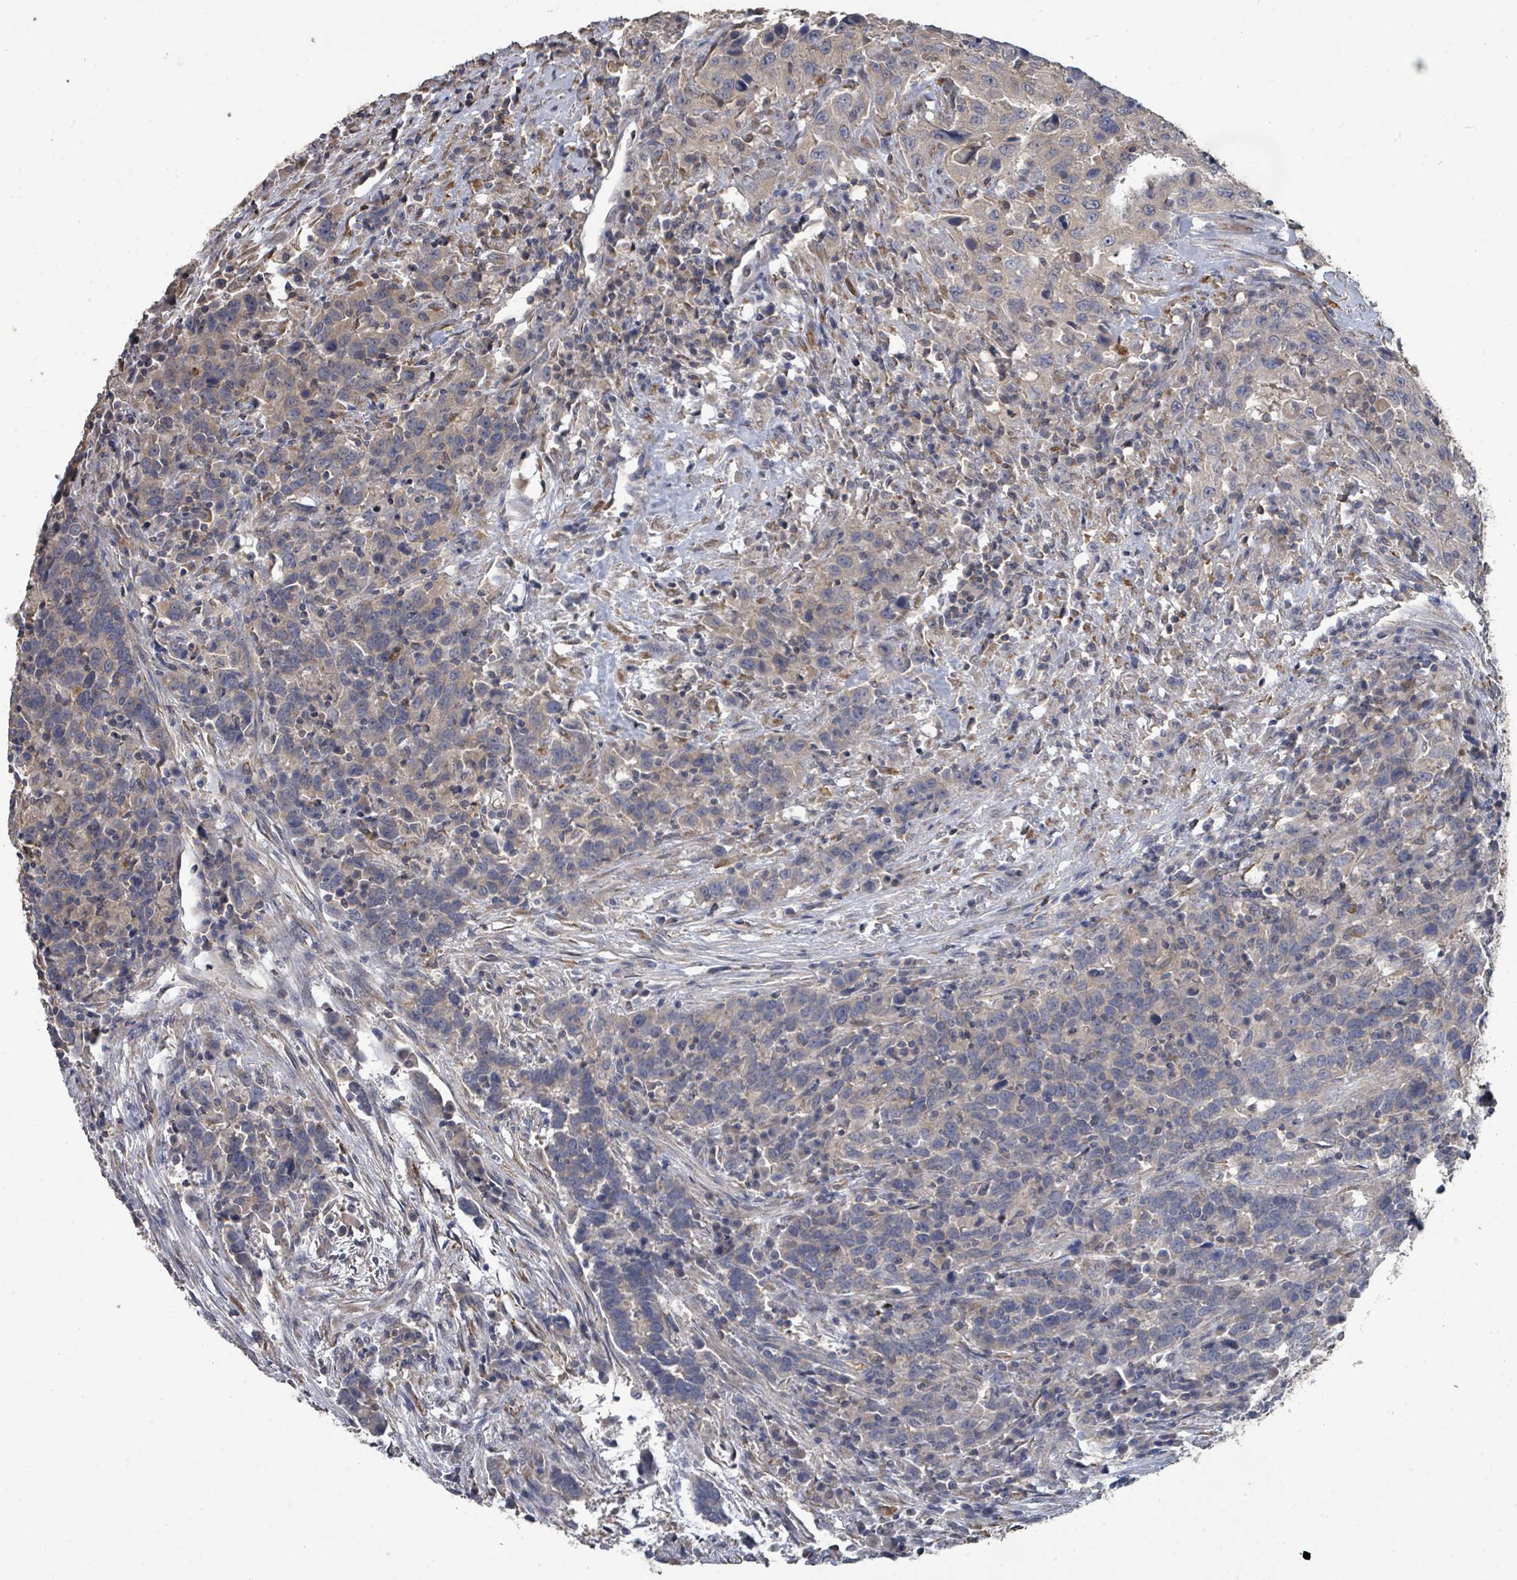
{"staining": {"intensity": "negative", "quantity": "none", "location": "none"}, "tissue": "urothelial cancer", "cell_type": "Tumor cells", "image_type": "cancer", "snomed": [{"axis": "morphology", "description": "Urothelial carcinoma, High grade"}, {"axis": "topography", "description": "Urinary bladder"}], "caption": "IHC of urothelial carcinoma (high-grade) displays no positivity in tumor cells.", "gene": "SLC9A7", "patient": {"sex": "male", "age": 61}}